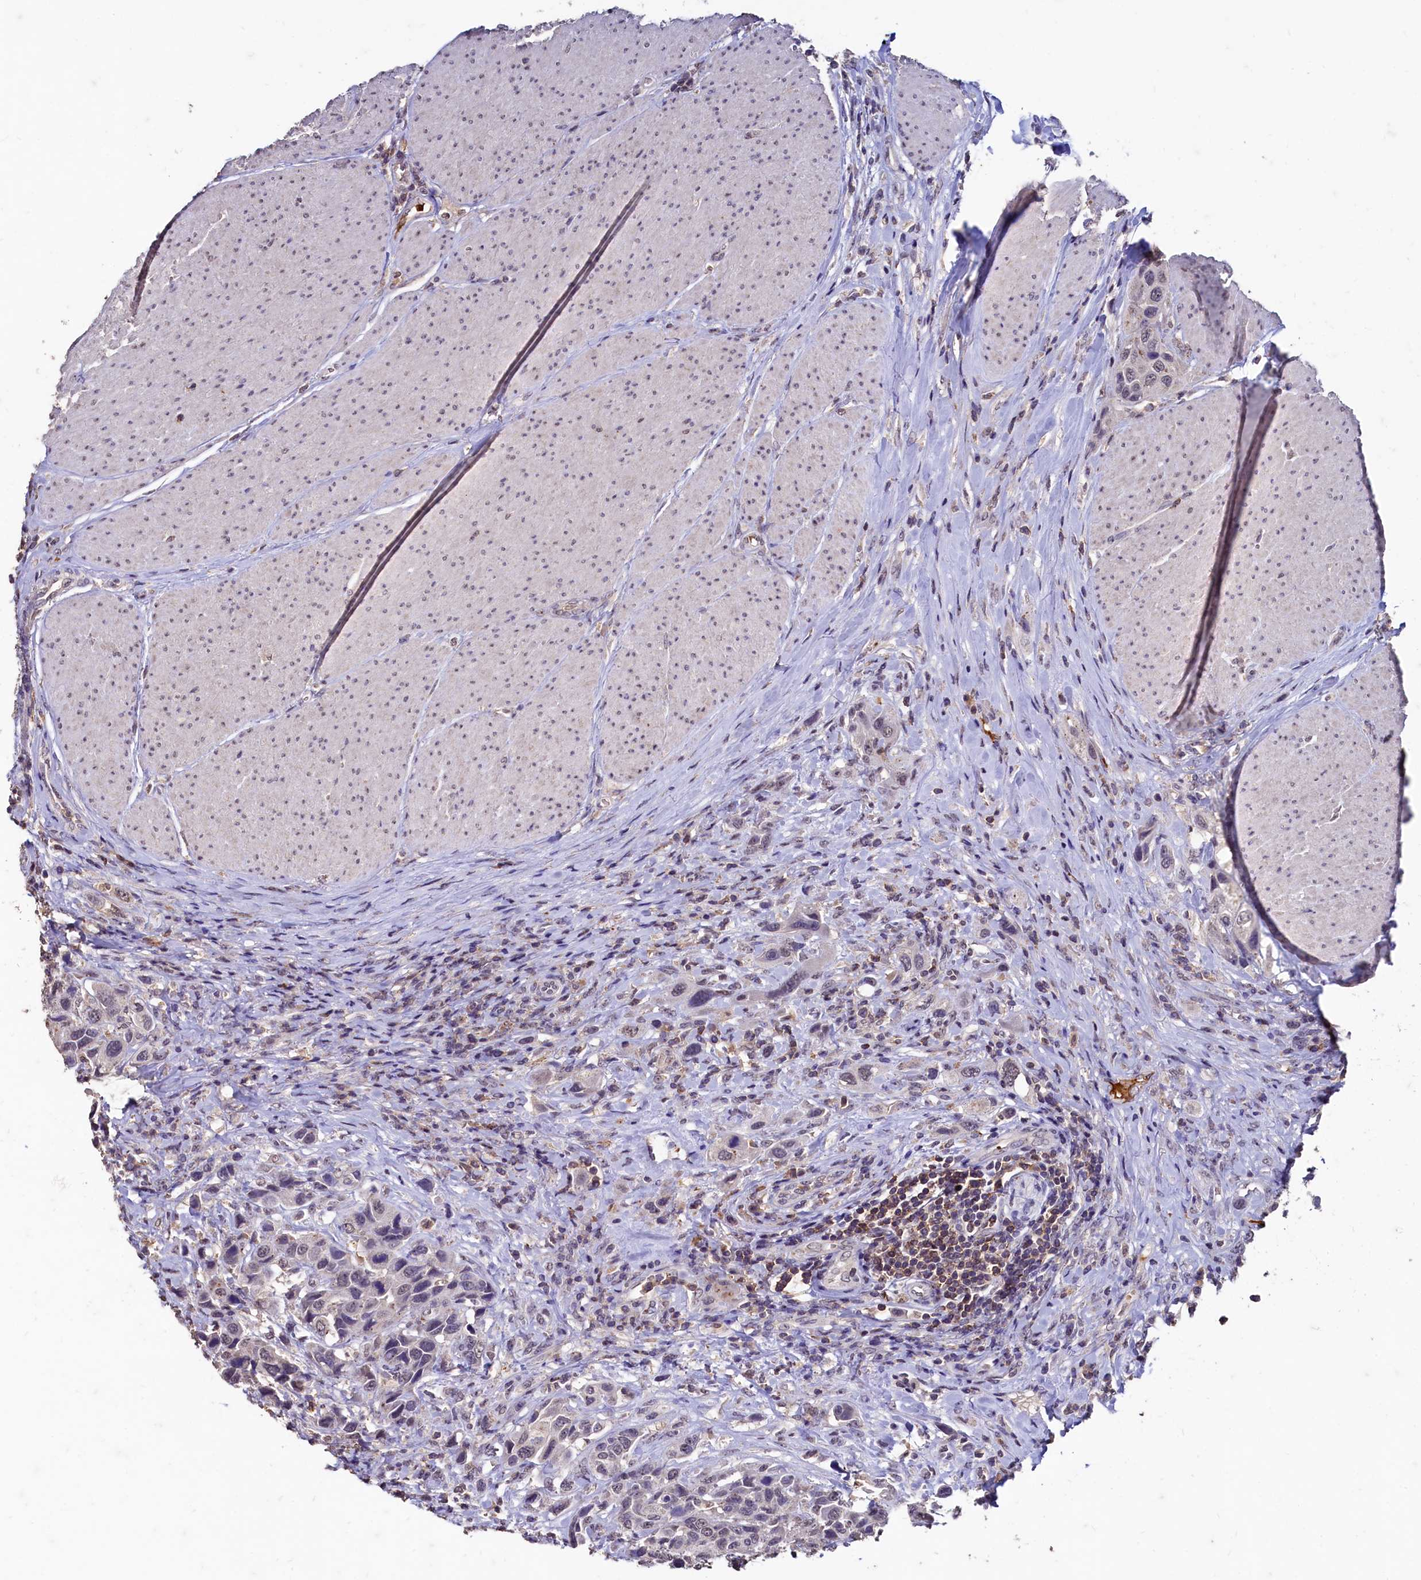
{"staining": {"intensity": "negative", "quantity": "none", "location": "none"}, "tissue": "urothelial cancer", "cell_type": "Tumor cells", "image_type": "cancer", "snomed": [{"axis": "morphology", "description": "Urothelial carcinoma, High grade"}, {"axis": "topography", "description": "Urinary bladder"}], "caption": "Tumor cells show no significant staining in urothelial cancer.", "gene": "CSTPP1", "patient": {"sex": "male", "age": 50}}